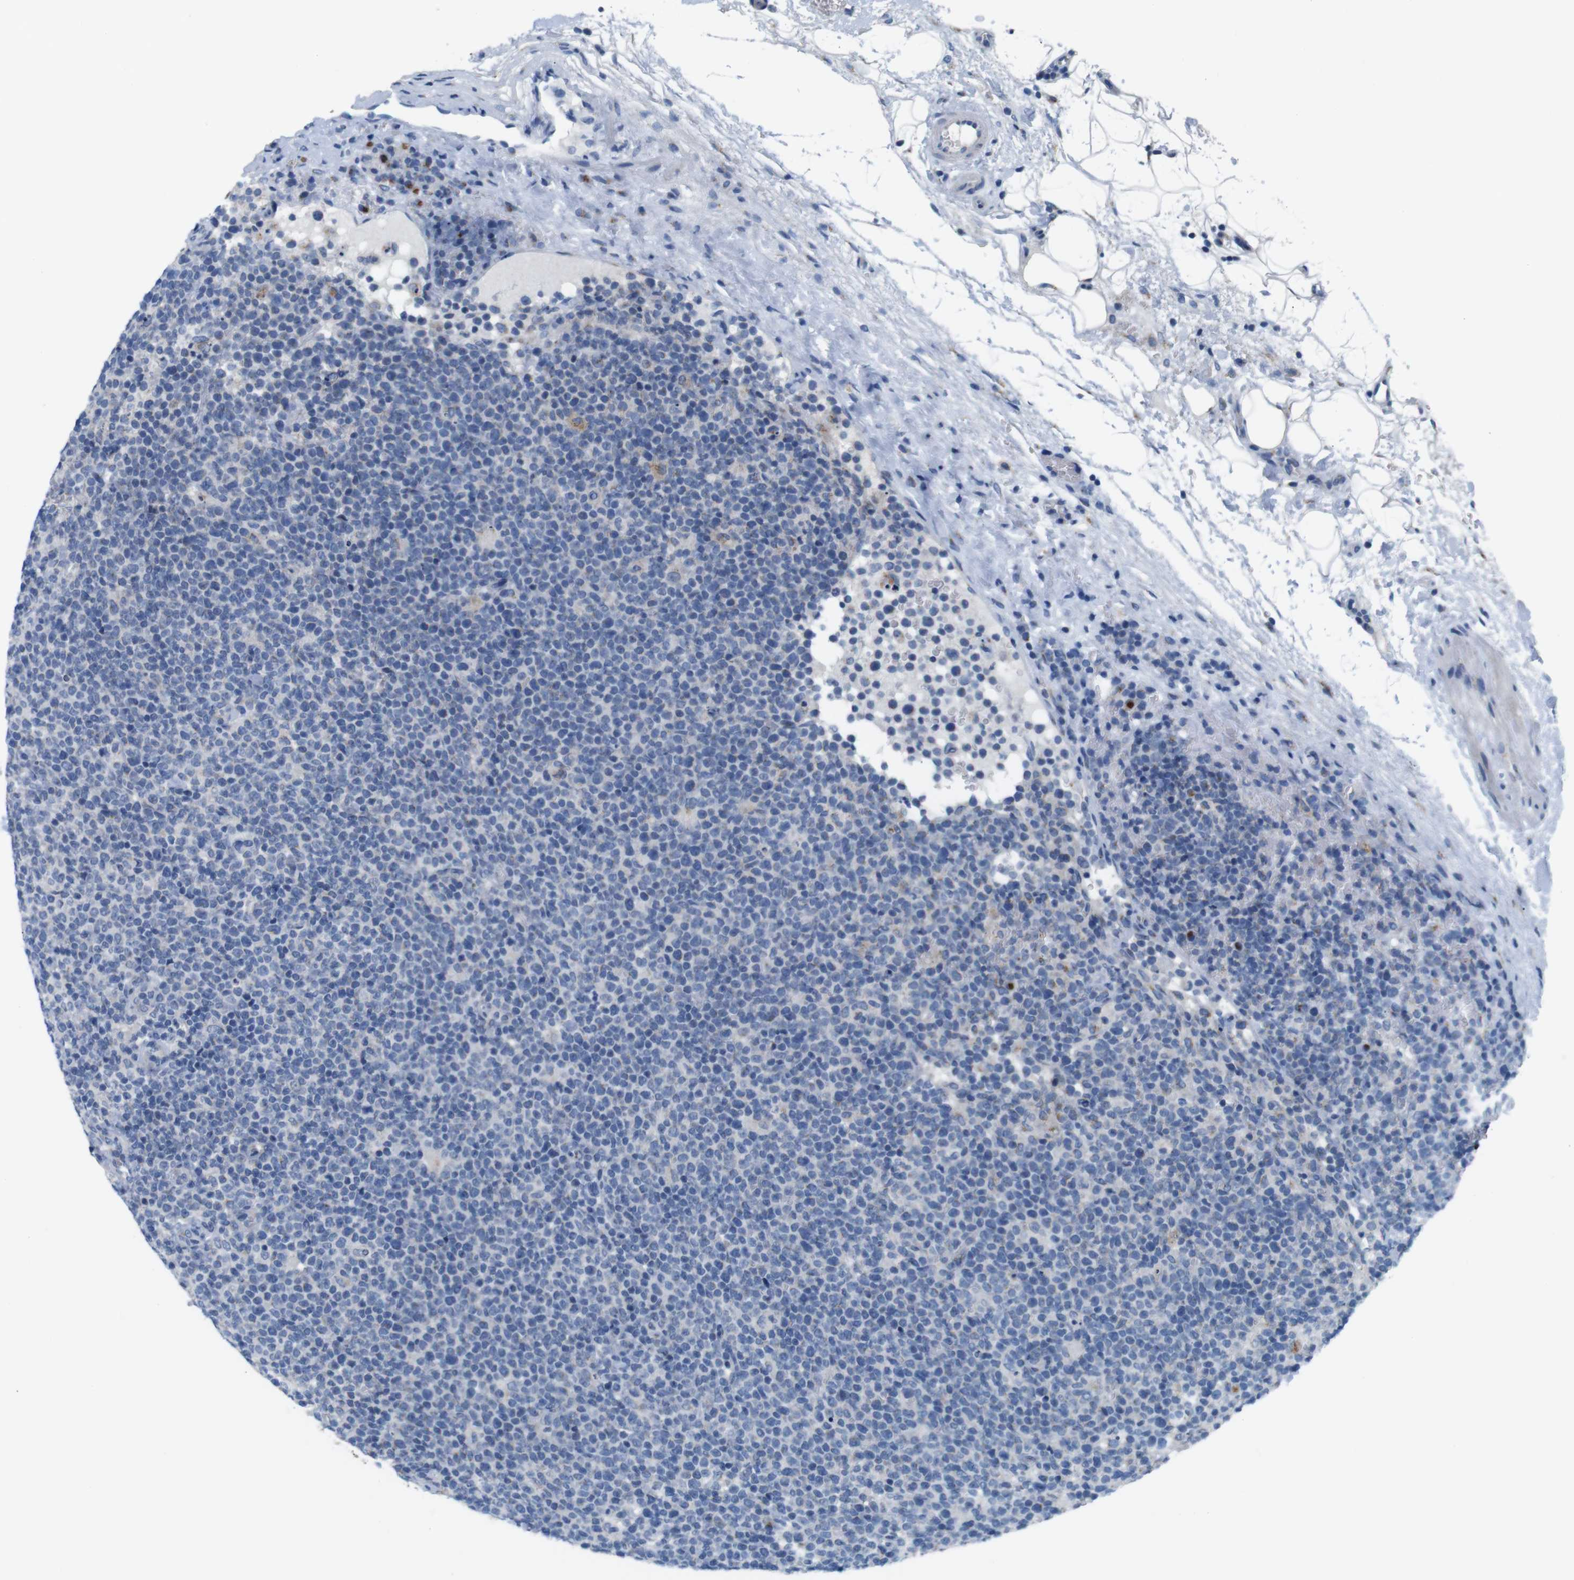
{"staining": {"intensity": "negative", "quantity": "none", "location": "none"}, "tissue": "lymphoma", "cell_type": "Tumor cells", "image_type": "cancer", "snomed": [{"axis": "morphology", "description": "Malignant lymphoma, non-Hodgkin's type, High grade"}, {"axis": "topography", "description": "Lymph node"}], "caption": "A high-resolution histopathology image shows immunohistochemistry (IHC) staining of lymphoma, which demonstrates no significant staining in tumor cells. (Immunohistochemistry, brightfield microscopy, high magnification).", "gene": "GOLGA2", "patient": {"sex": "male", "age": 61}}